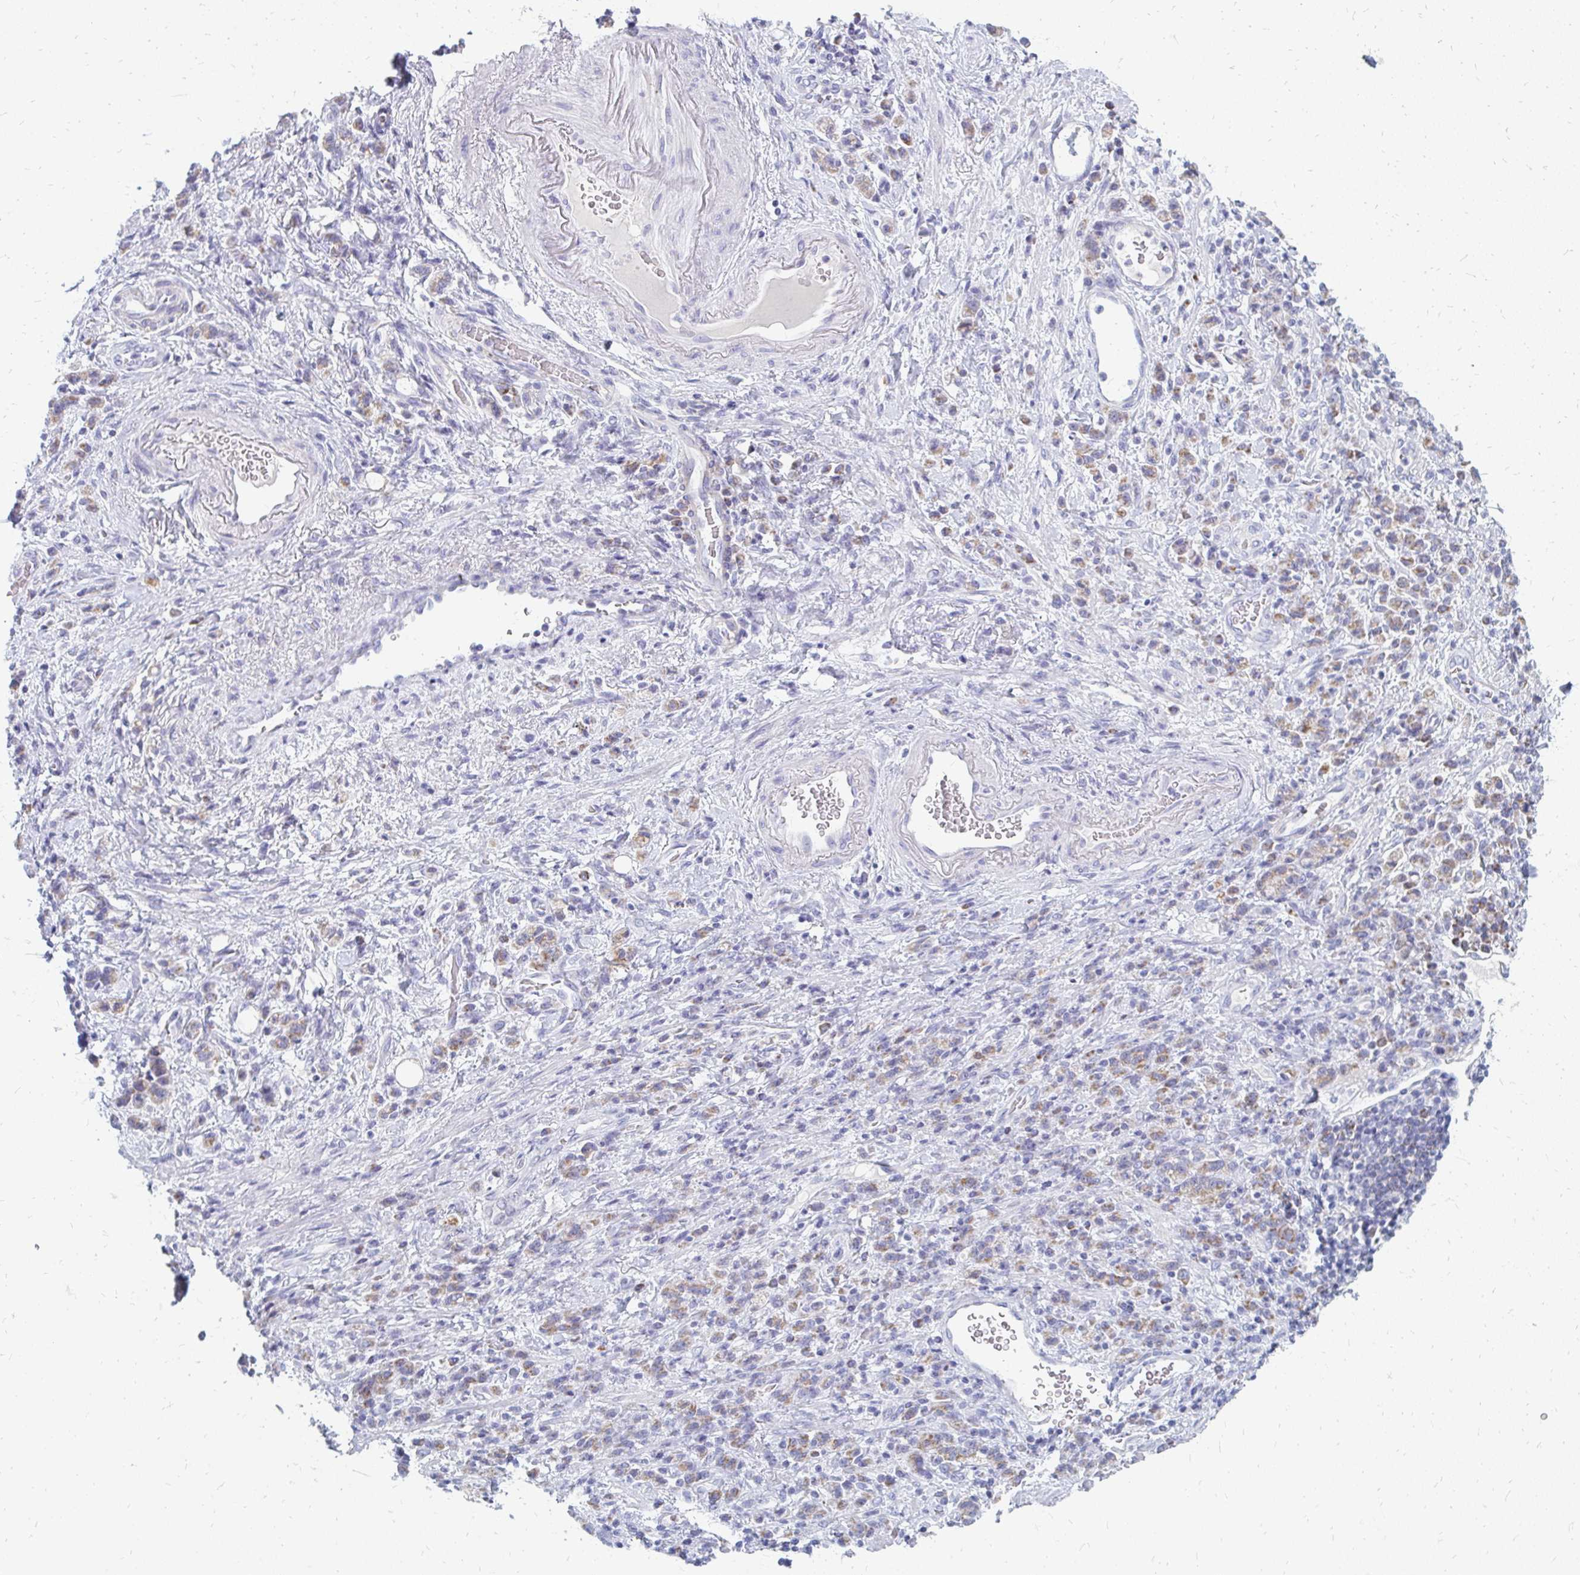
{"staining": {"intensity": "weak", "quantity": ">75%", "location": "cytoplasmic/membranous"}, "tissue": "stomach cancer", "cell_type": "Tumor cells", "image_type": "cancer", "snomed": [{"axis": "morphology", "description": "Adenocarcinoma, NOS"}, {"axis": "topography", "description": "Stomach"}], "caption": "Stomach cancer was stained to show a protein in brown. There is low levels of weak cytoplasmic/membranous positivity in about >75% of tumor cells. (Stains: DAB (3,3'-diaminobenzidine) in brown, nuclei in blue, Microscopy: brightfield microscopy at high magnification).", "gene": "OR10V1", "patient": {"sex": "male", "age": 77}}